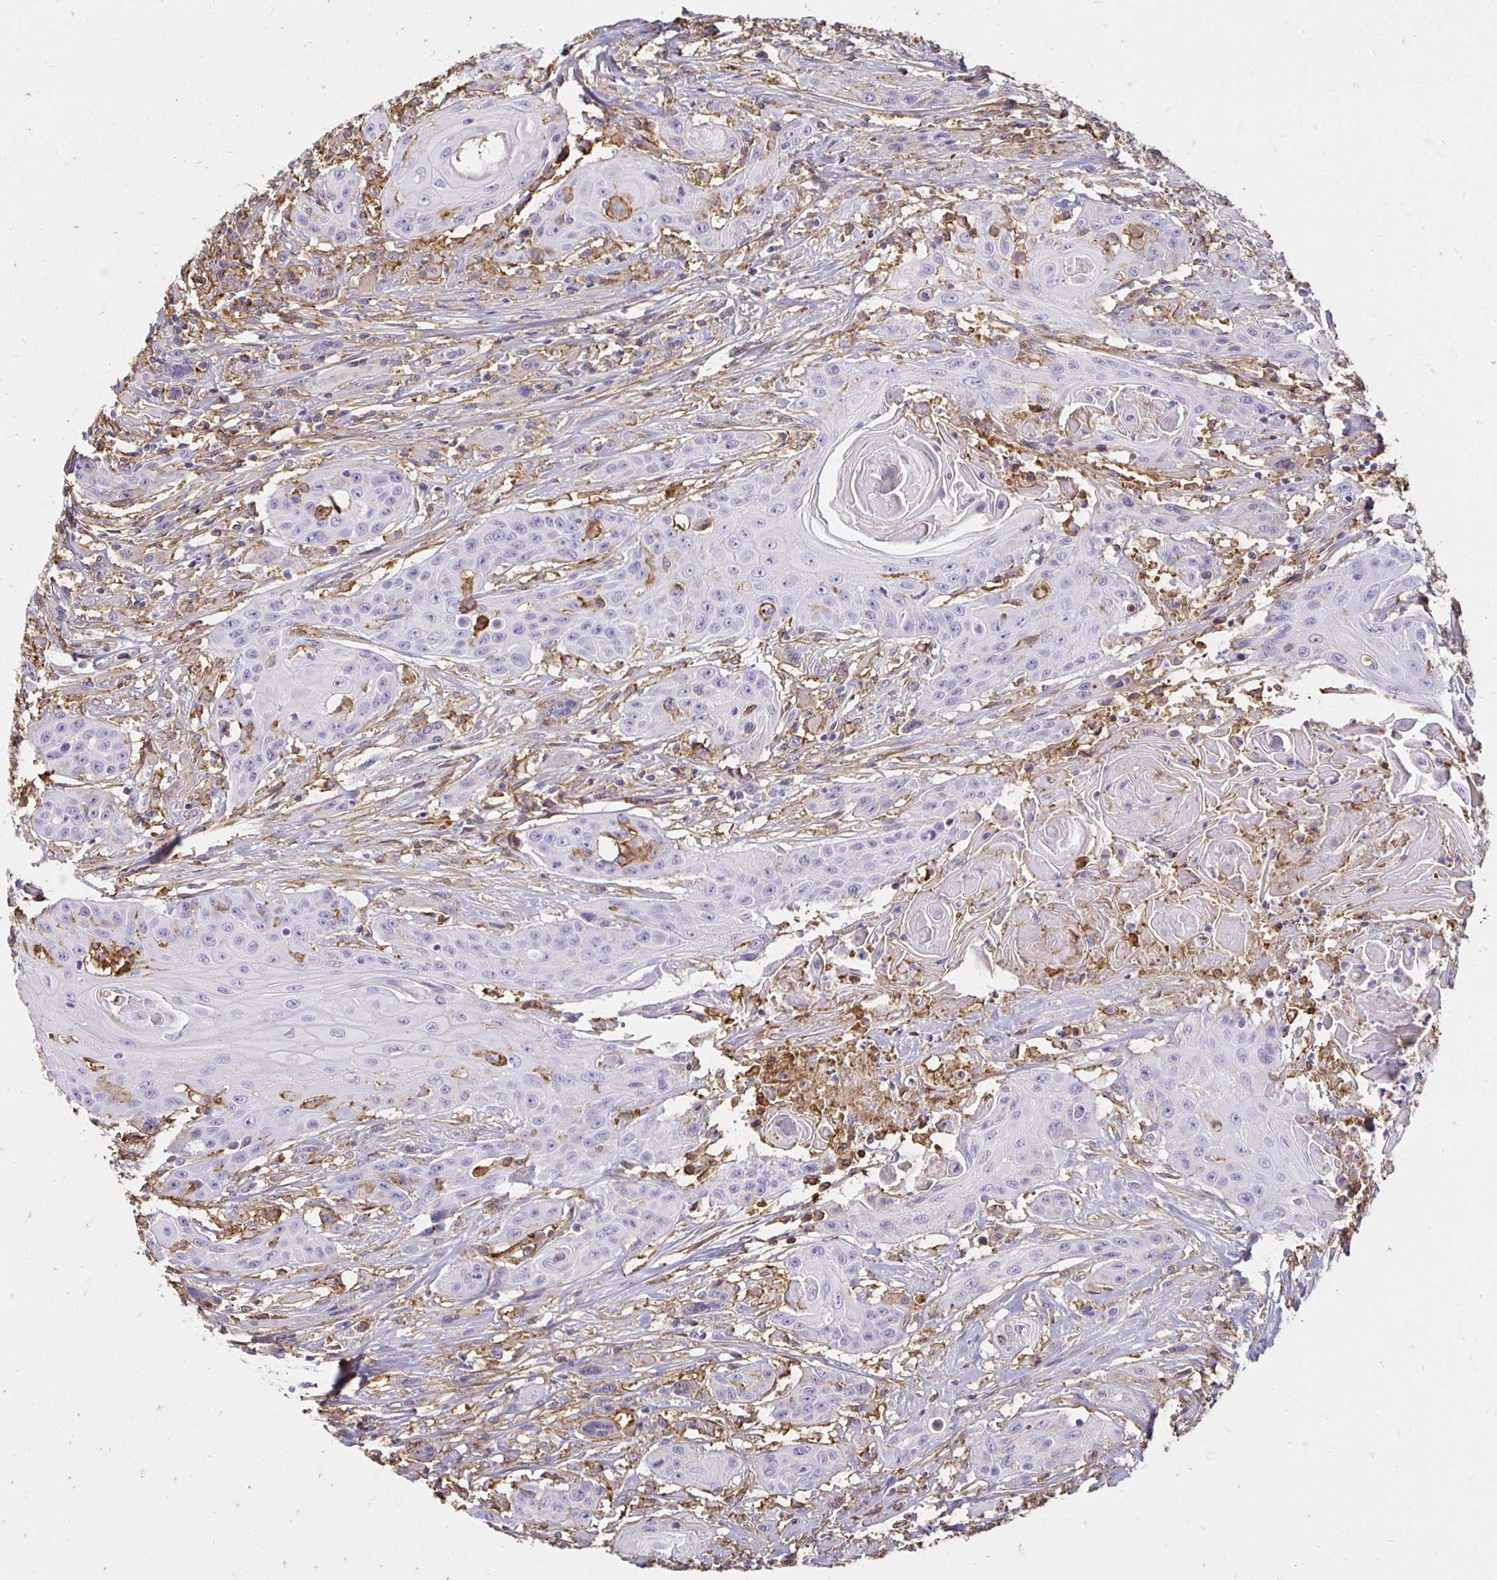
{"staining": {"intensity": "negative", "quantity": "none", "location": "none"}, "tissue": "head and neck cancer", "cell_type": "Tumor cells", "image_type": "cancer", "snomed": [{"axis": "morphology", "description": "Squamous cell carcinoma, NOS"}, {"axis": "topography", "description": "Oral tissue"}, {"axis": "topography", "description": "Head-Neck"}, {"axis": "topography", "description": "Neck, NOS"}], "caption": "Immunohistochemical staining of human head and neck cancer (squamous cell carcinoma) displays no significant positivity in tumor cells.", "gene": "TAS1R3", "patient": {"sex": "female", "age": 55}}